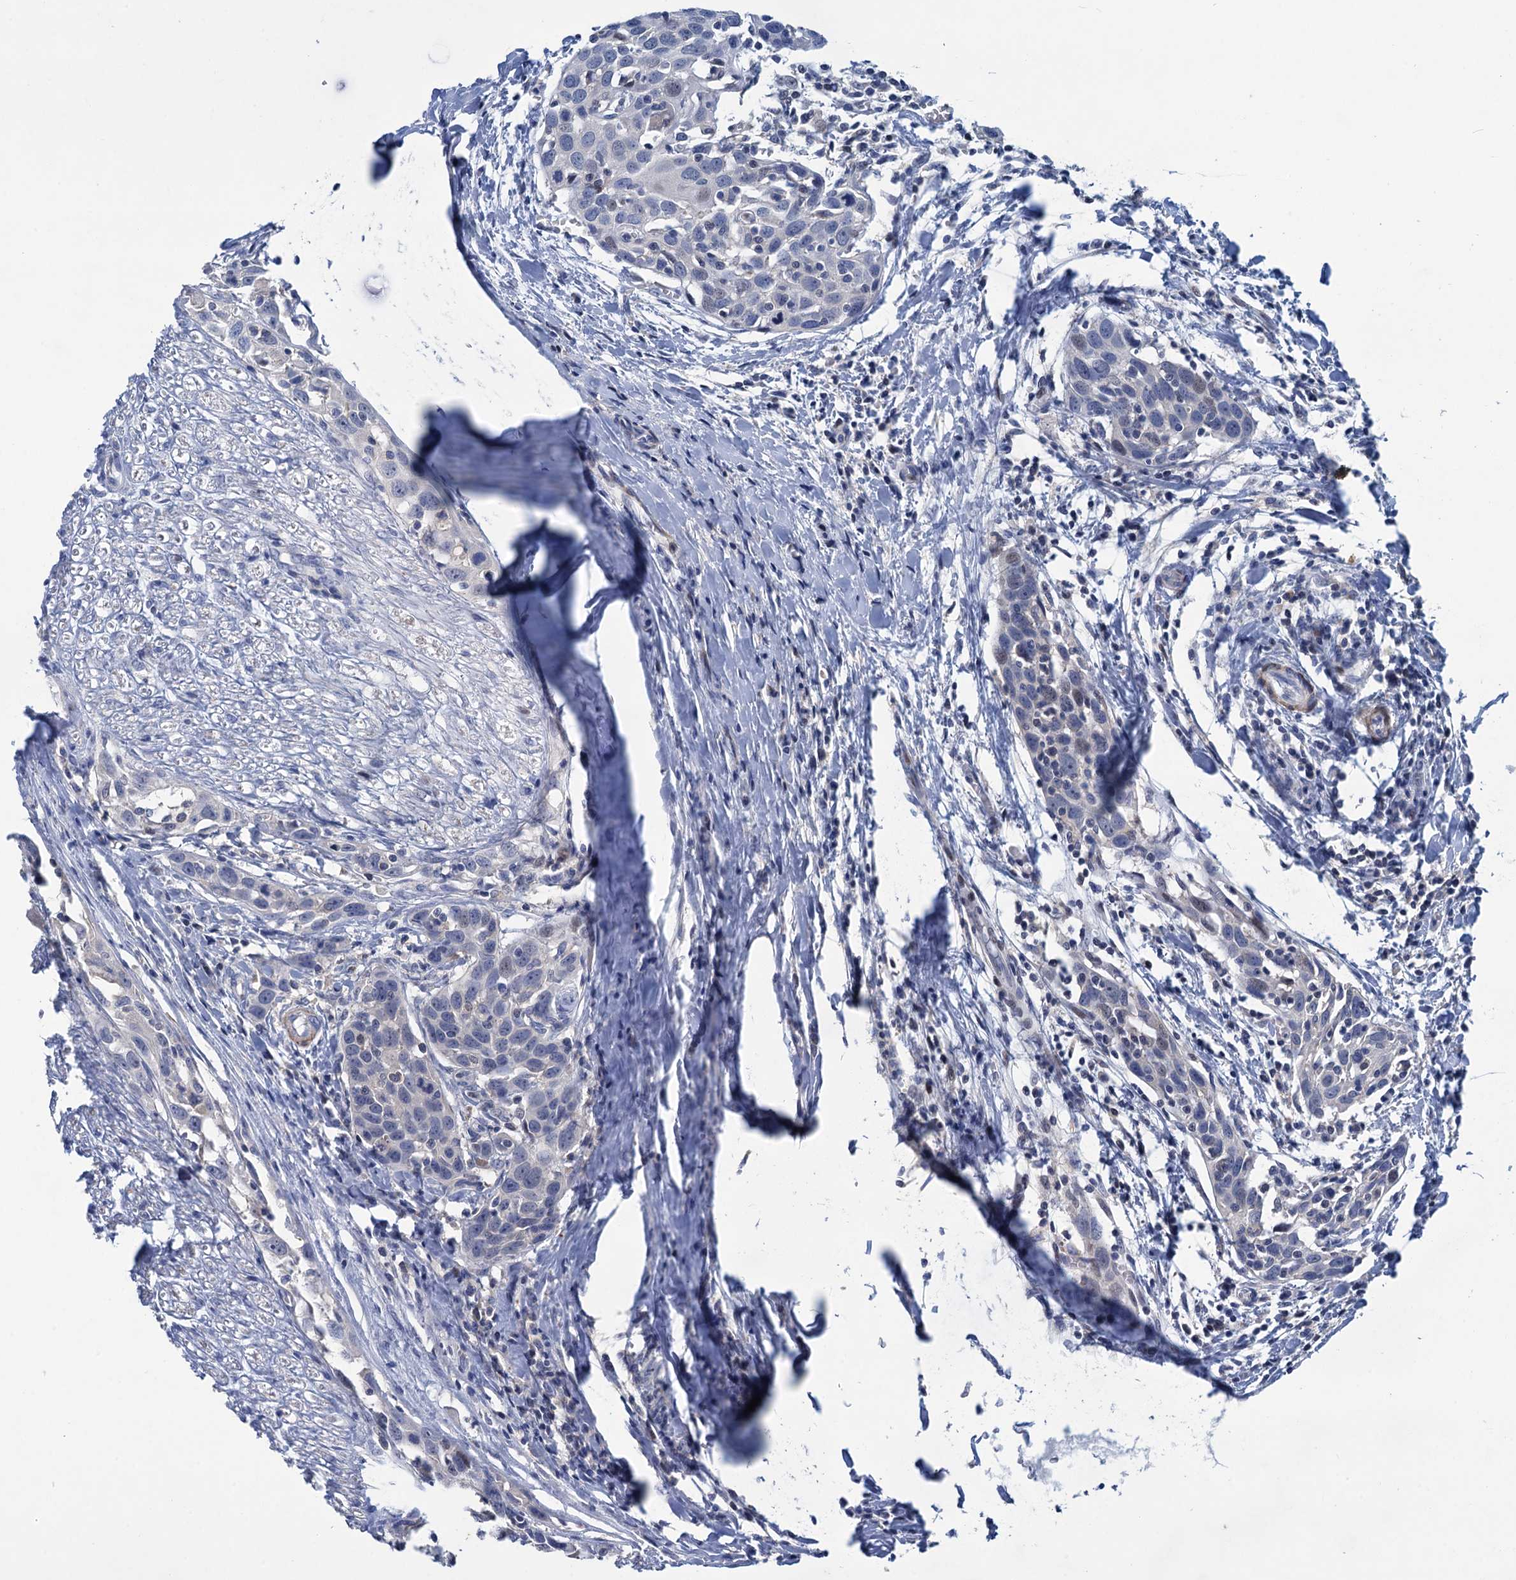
{"staining": {"intensity": "weak", "quantity": "<25%", "location": "nuclear"}, "tissue": "head and neck cancer", "cell_type": "Tumor cells", "image_type": "cancer", "snomed": [{"axis": "morphology", "description": "Squamous cell carcinoma, NOS"}, {"axis": "topography", "description": "Oral tissue"}, {"axis": "topography", "description": "Head-Neck"}], "caption": "DAB immunohistochemical staining of head and neck cancer shows no significant positivity in tumor cells.", "gene": "ESYT3", "patient": {"sex": "female", "age": 50}}